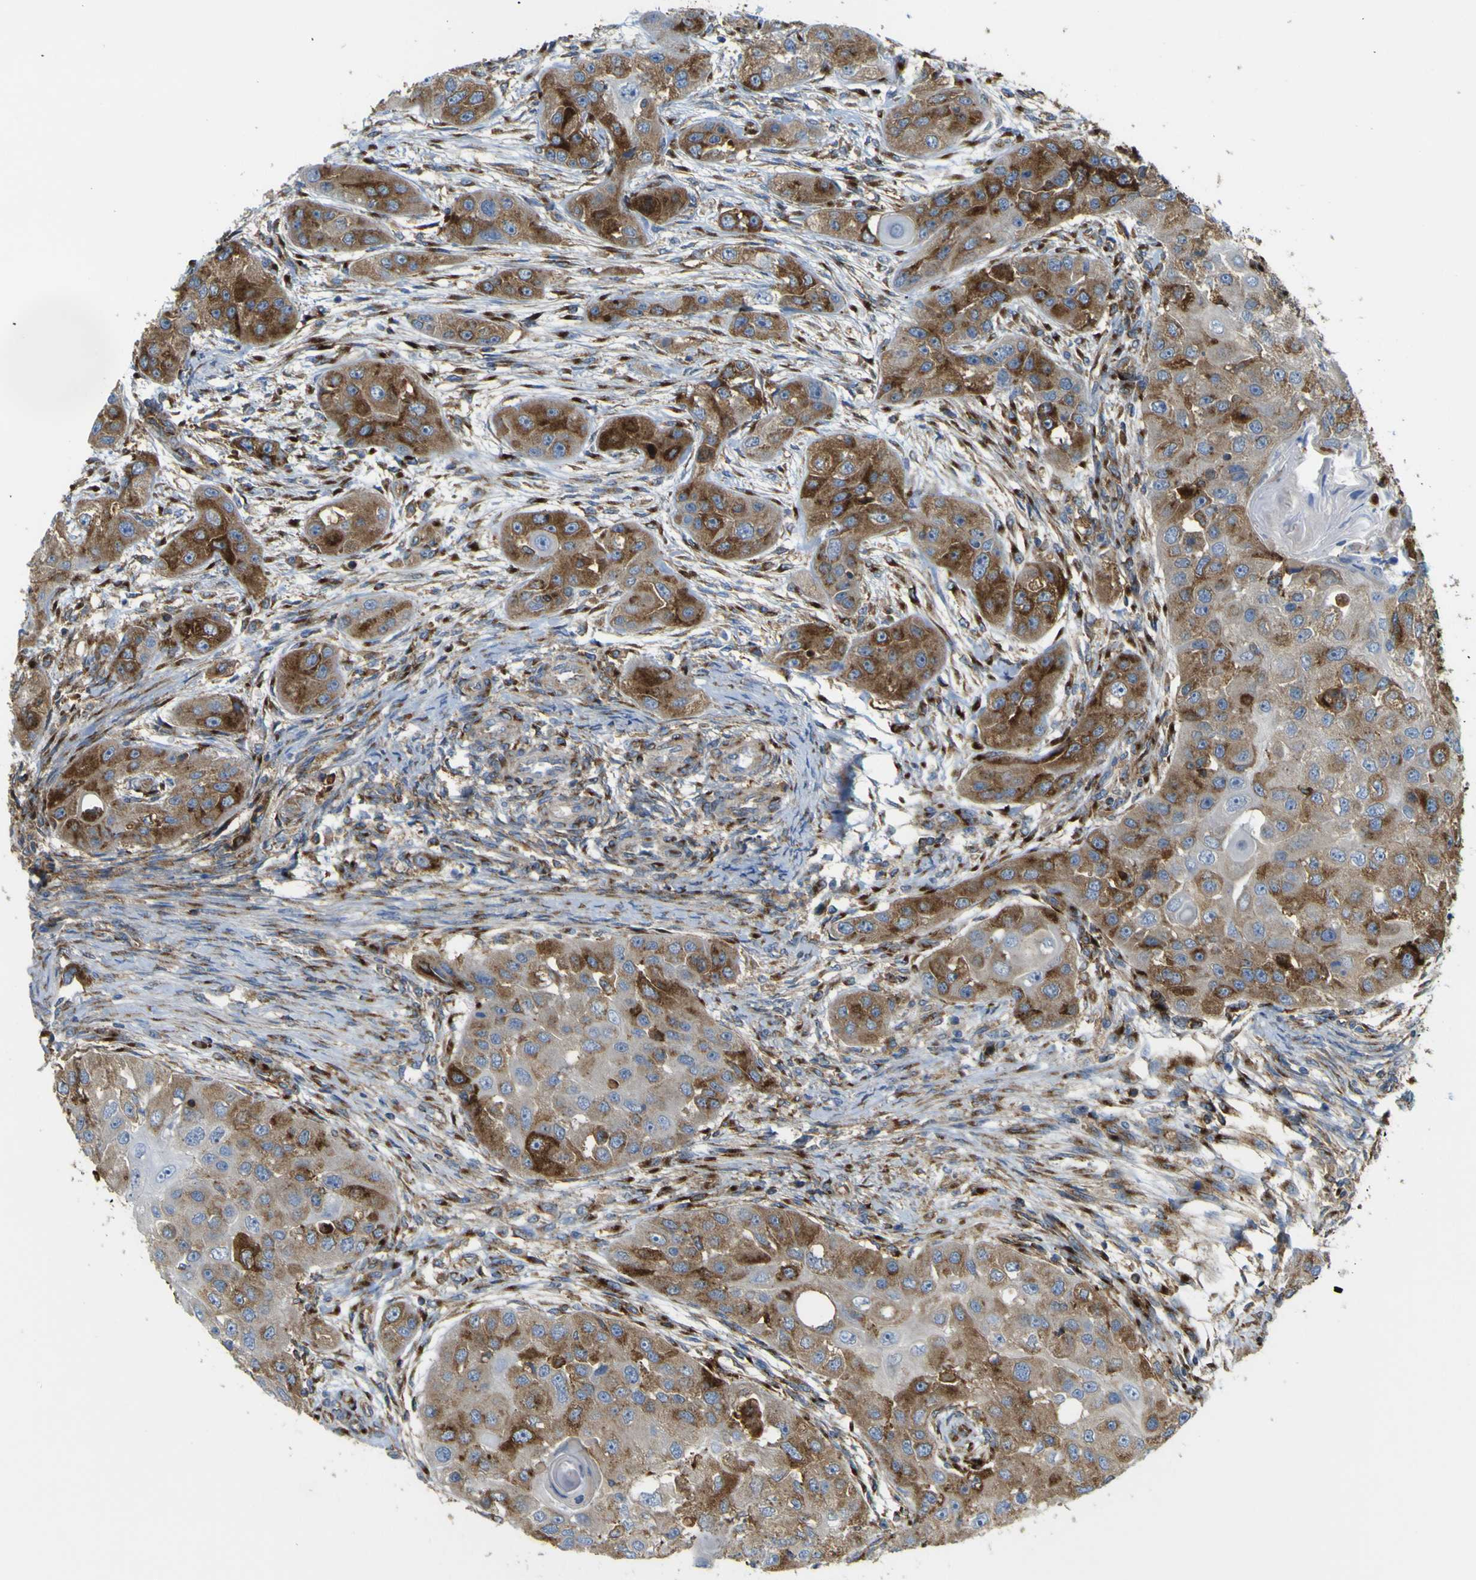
{"staining": {"intensity": "moderate", "quantity": ">75%", "location": "cytoplasmic/membranous"}, "tissue": "head and neck cancer", "cell_type": "Tumor cells", "image_type": "cancer", "snomed": [{"axis": "morphology", "description": "Normal tissue, NOS"}, {"axis": "morphology", "description": "Squamous cell carcinoma, NOS"}, {"axis": "topography", "description": "Skeletal muscle"}, {"axis": "topography", "description": "Head-Neck"}], "caption": "Head and neck cancer stained with a protein marker exhibits moderate staining in tumor cells.", "gene": "IGF2R", "patient": {"sex": "male", "age": 51}}